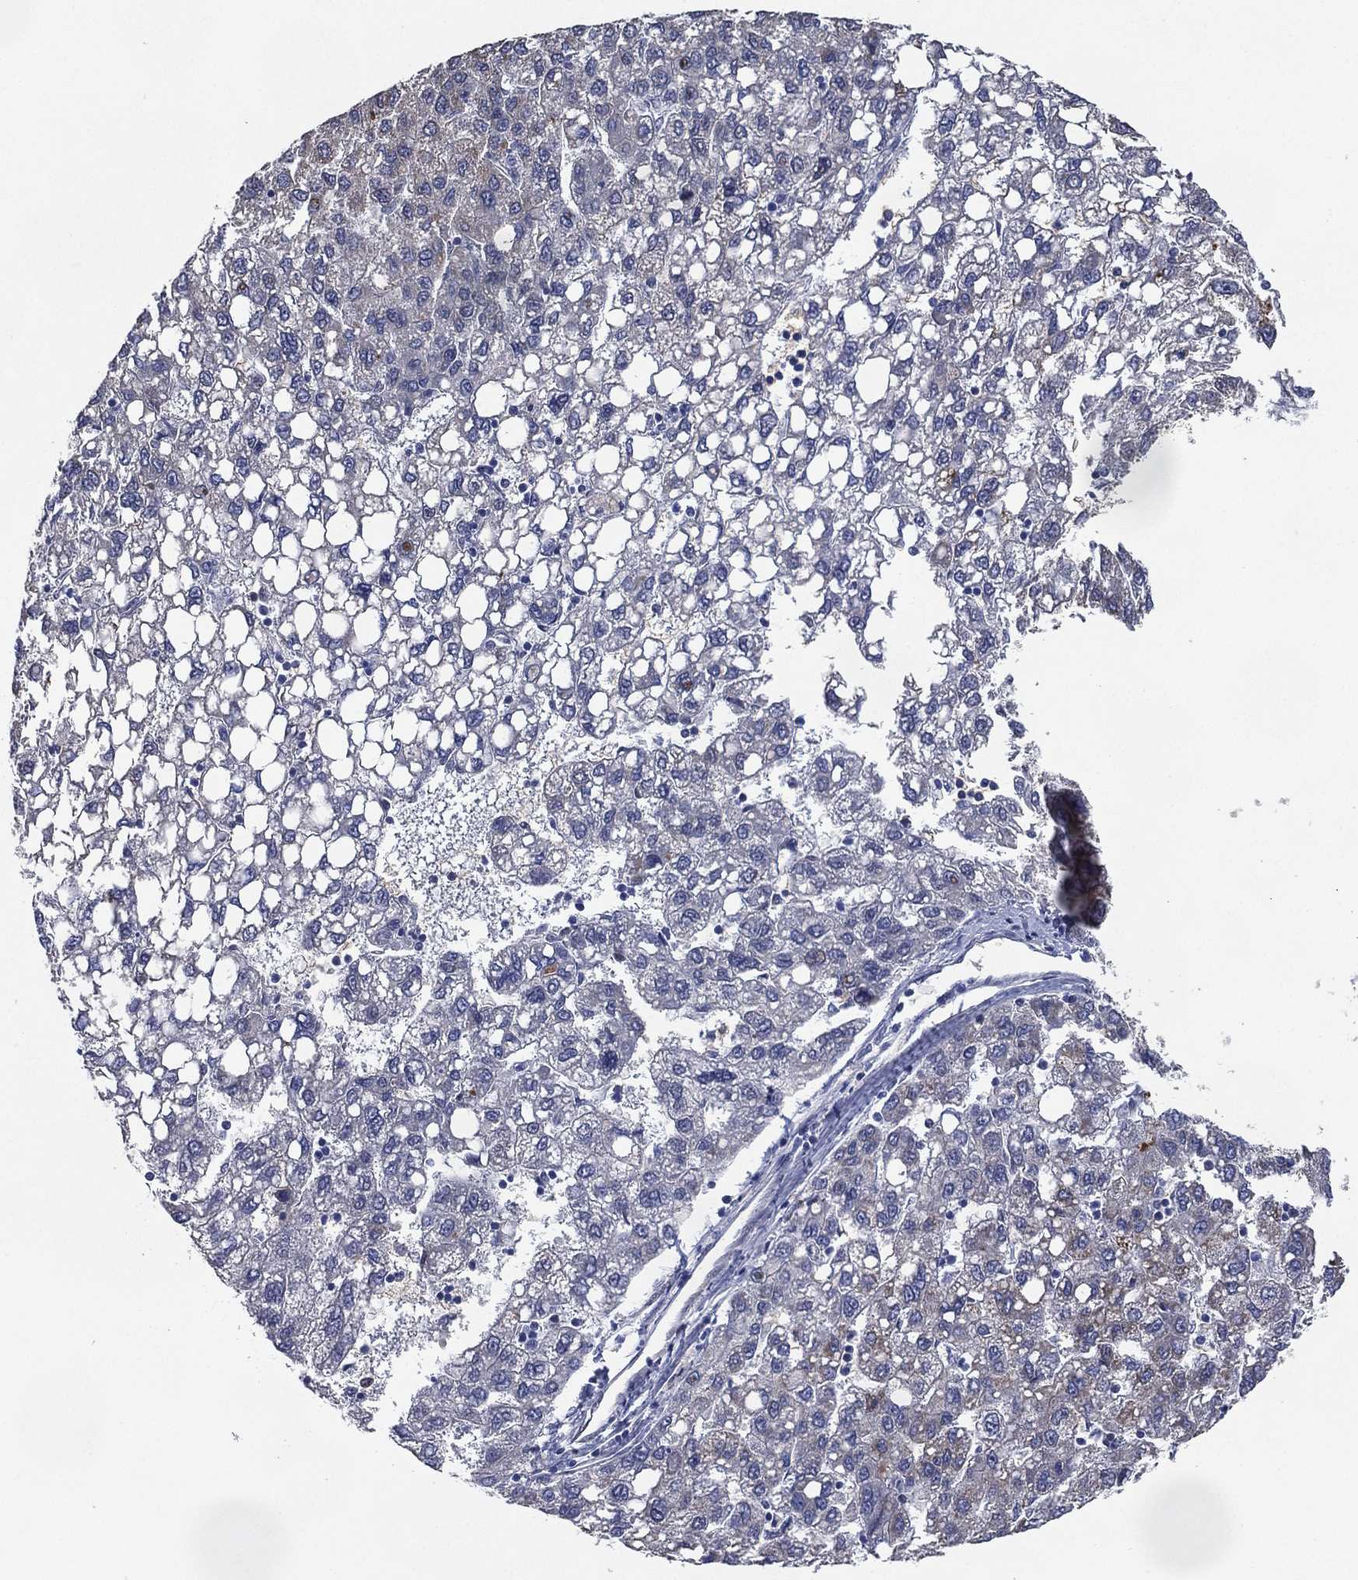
{"staining": {"intensity": "negative", "quantity": "none", "location": "none"}, "tissue": "liver cancer", "cell_type": "Tumor cells", "image_type": "cancer", "snomed": [{"axis": "morphology", "description": "Carcinoma, Hepatocellular, NOS"}, {"axis": "topography", "description": "Liver"}], "caption": "Immunohistochemistry micrograph of neoplastic tissue: liver cancer stained with DAB (3,3'-diaminobenzidine) reveals no significant protein staining in tumor cells.", "gene": "AK1", "patient": {"sex": "female", "age": 82}}